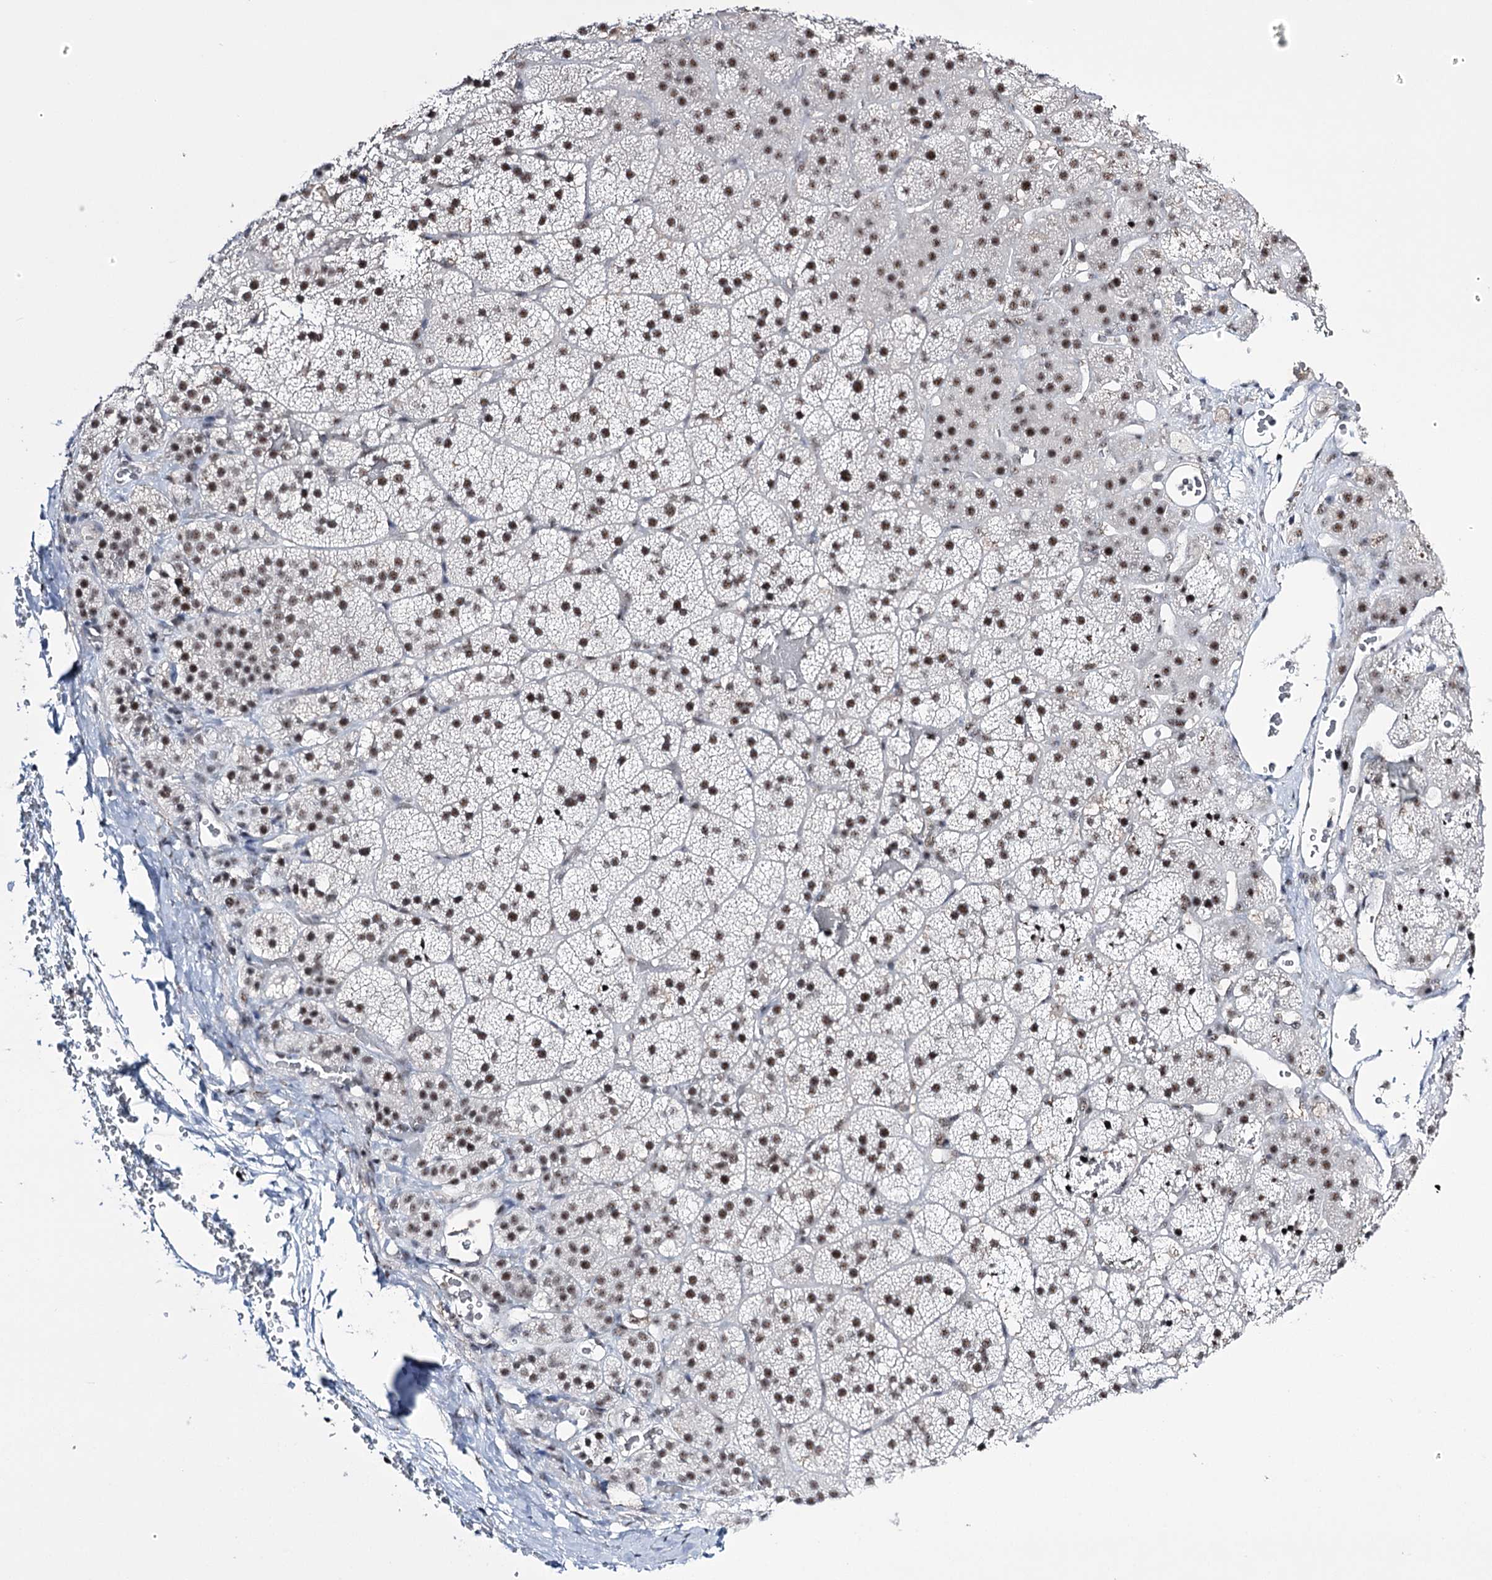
{"staining": {"intensity": "moderate", "quantity": ">75%", "location": "nuclear"}, "tissue": "adrenal gland", "cell_type": "Glandular cells", "image_type": "normal", "snomed": [{"axis": "morphology", "description": "Normal tissue, NOS"}, {"axis": "topography", "description": "Adrenal gland"}], "caption": "High-power microscopy captured an IHC photomicrograph of benign adrenal gland, revealing moderate nuclear expression in approximately >75% of glandular cells. Nuclei are stained in blue.", "gene": "PRPF40A", "patient": {"sex": "female", "age": 44}}